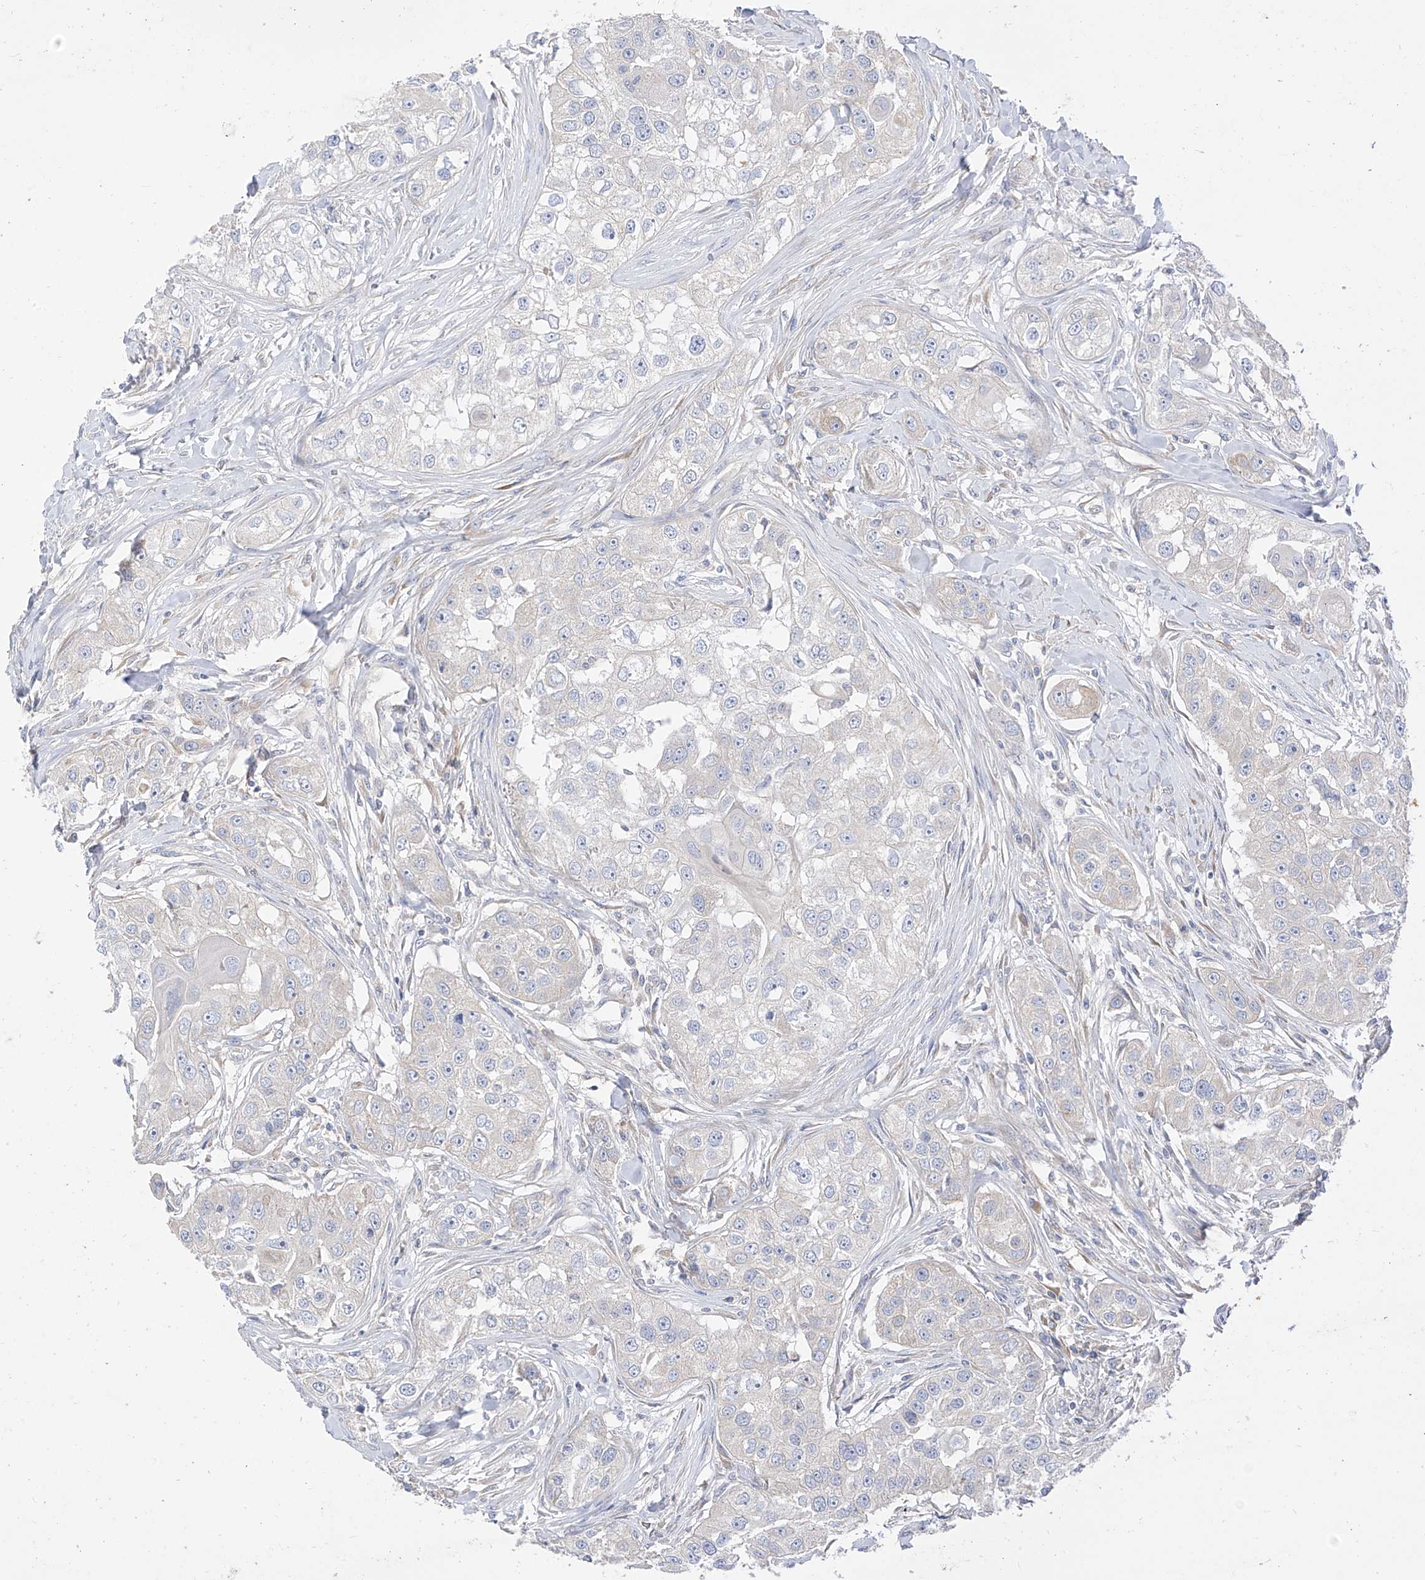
{"staining": {"intensity": "negative", "quantity": "none", "location": "none"}, "tissue": "head and neck cancer", "cell_type": "Tumor cells", "image_type": "cancer", "snomed": [{"axis": "morphology", "description": "Normal tissue, NOS"}, {"axis": "morphology", "description": "Squamous cell carcinoma, NOS"}, {"axis": "topography", "description": "Skeletal muscle"}, {"axis": "topography", "description": "Head-Neck"}], "caption": "This is an IHC image of head and neck squamous cell carcinoma. There is no positivity in tumor cells.", "gene": "RASA2", "patient": {"sex": "male", "age": 51}}